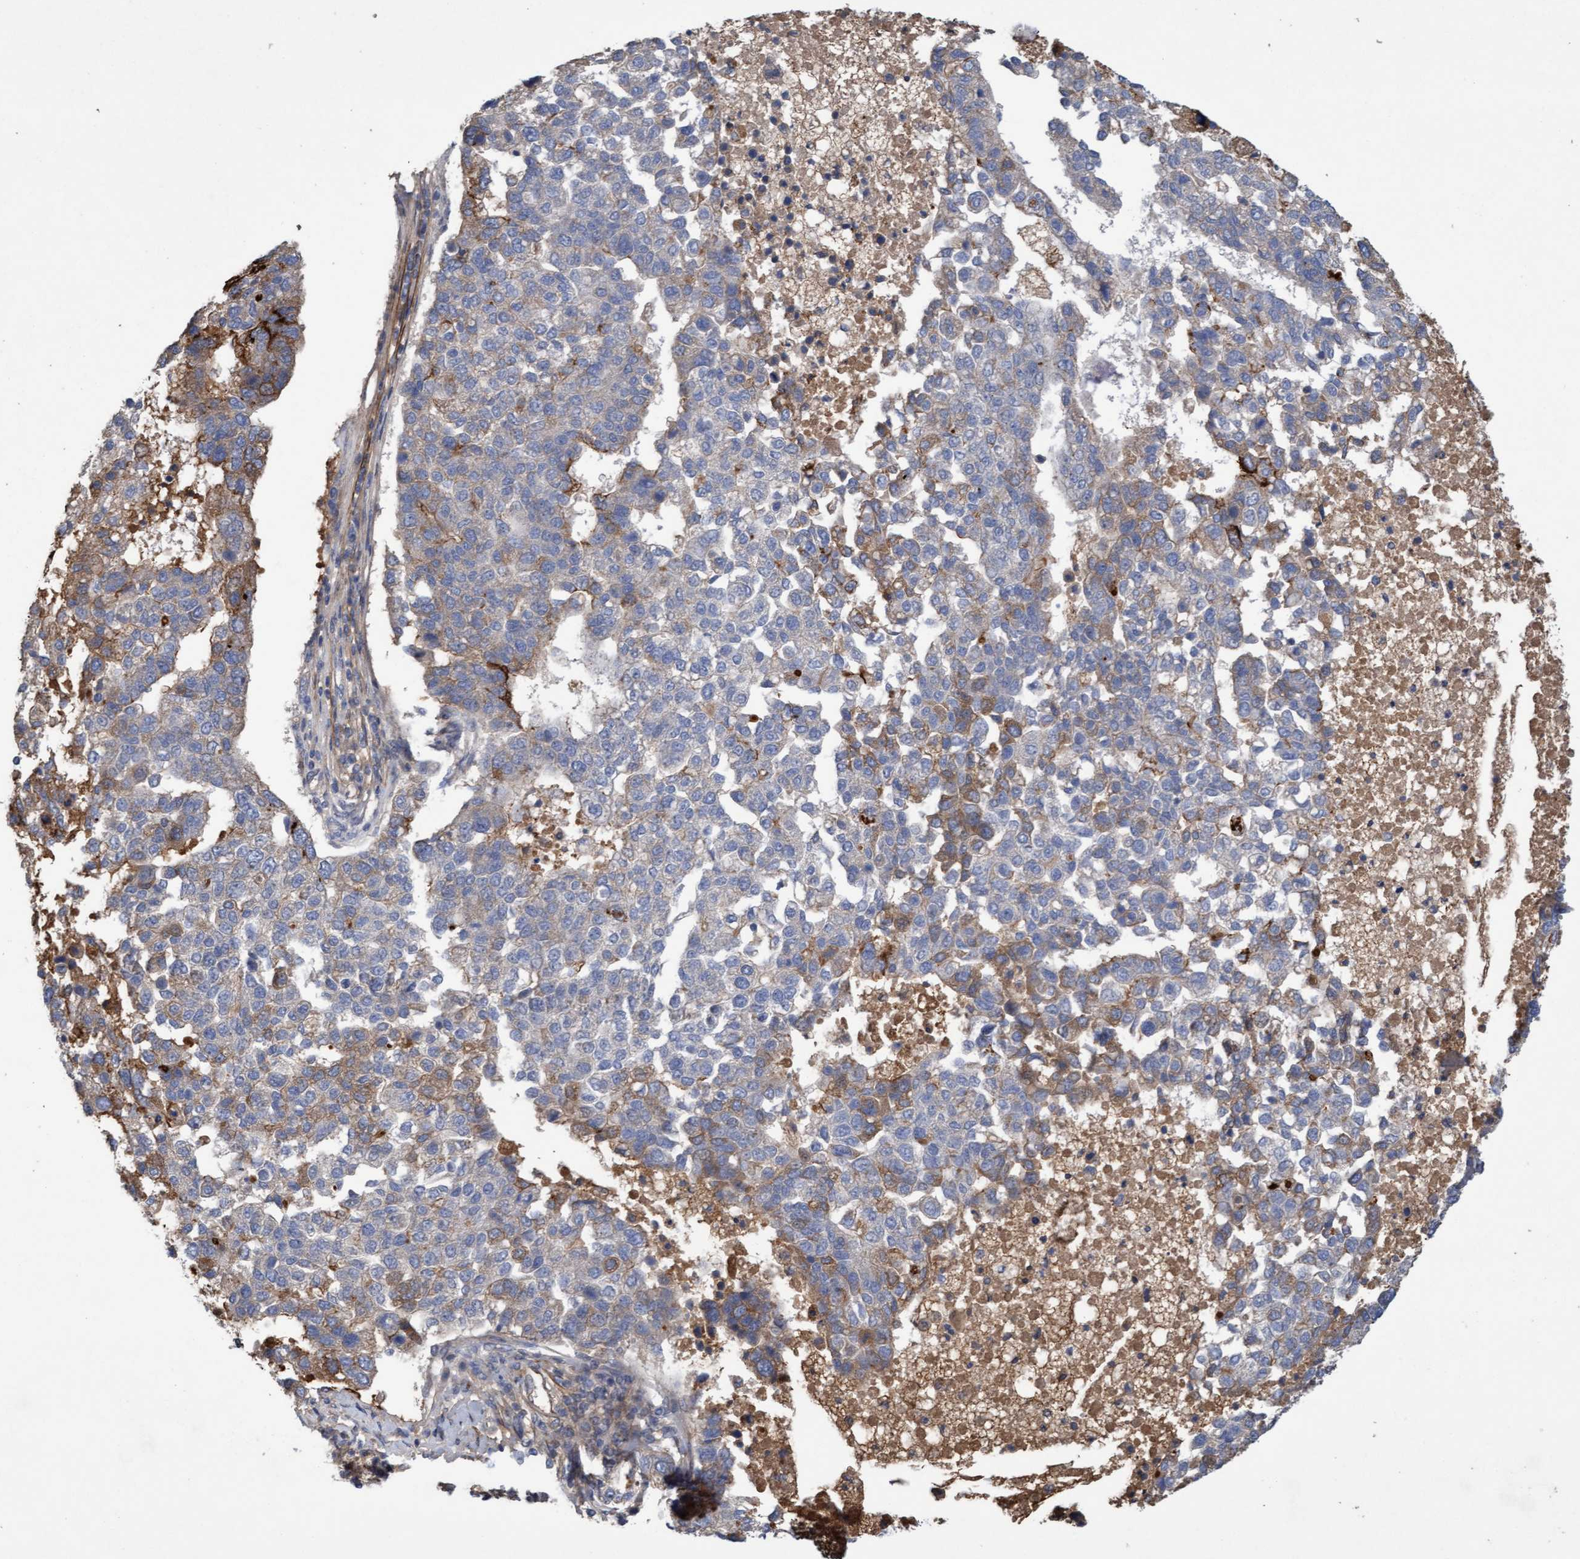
{"staining": {"intensity": "moderate", "quantity": "<25%", "location": "cytoplasmic/membranous"}, "tissue": "pancreatic cancer", "cell_type": "Tumor cells", "image_type": "cancer", "snomed": [{"axis": "morphology", "description": "Adenocarcinoma, NOS"}, {"axis": "topography", "description": "Pancreas"}], "caption": "A photomicrograph showing moderate cytoplasmic/membranous expression in about <25% of tumor cells in pancreatic cancer (adenocarcinoma), as visualized by brown immunohistochemical staining.", "gene": "DDHD2", "patient": {"sex": "female", "age": 61}}